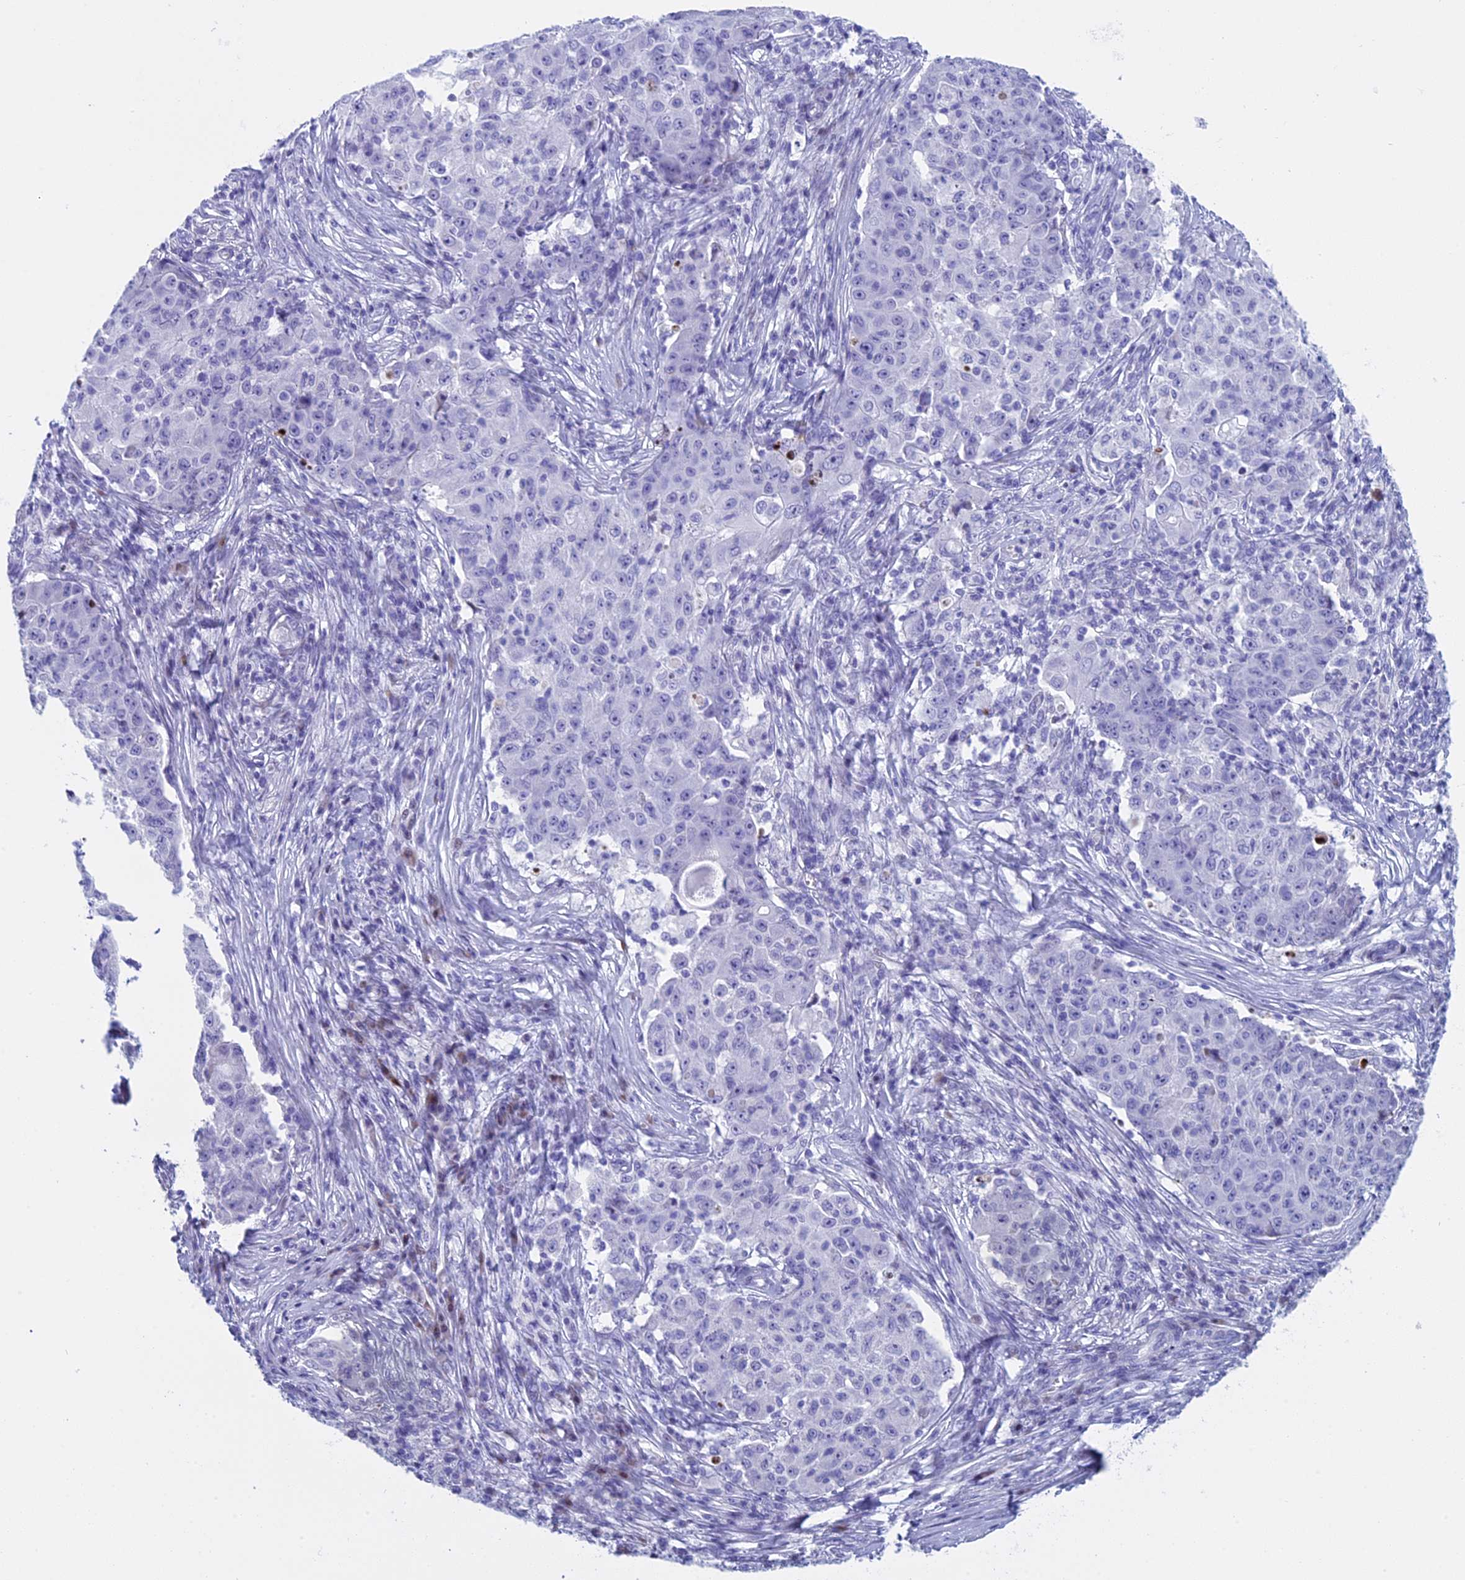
{"staining": {"intensity": "negative", "quantity": "none", "location": "none"}, "tissue": "ovarian cancer", "cell_type": "Tumor cells", "image_type": "cancer", "snomed": [{"axis": "morphology", "description": "Carcinoma, endometroid"}, {"axis": "topography", "description": "Ovary"}], "caption": "DAB immunohistochemical staining of human ovarian endometroid carcinoma exhibits no significant positivity in tumor cells.", "gene": "KCTD21", "patient": {"sex": "female", "age": 42}}